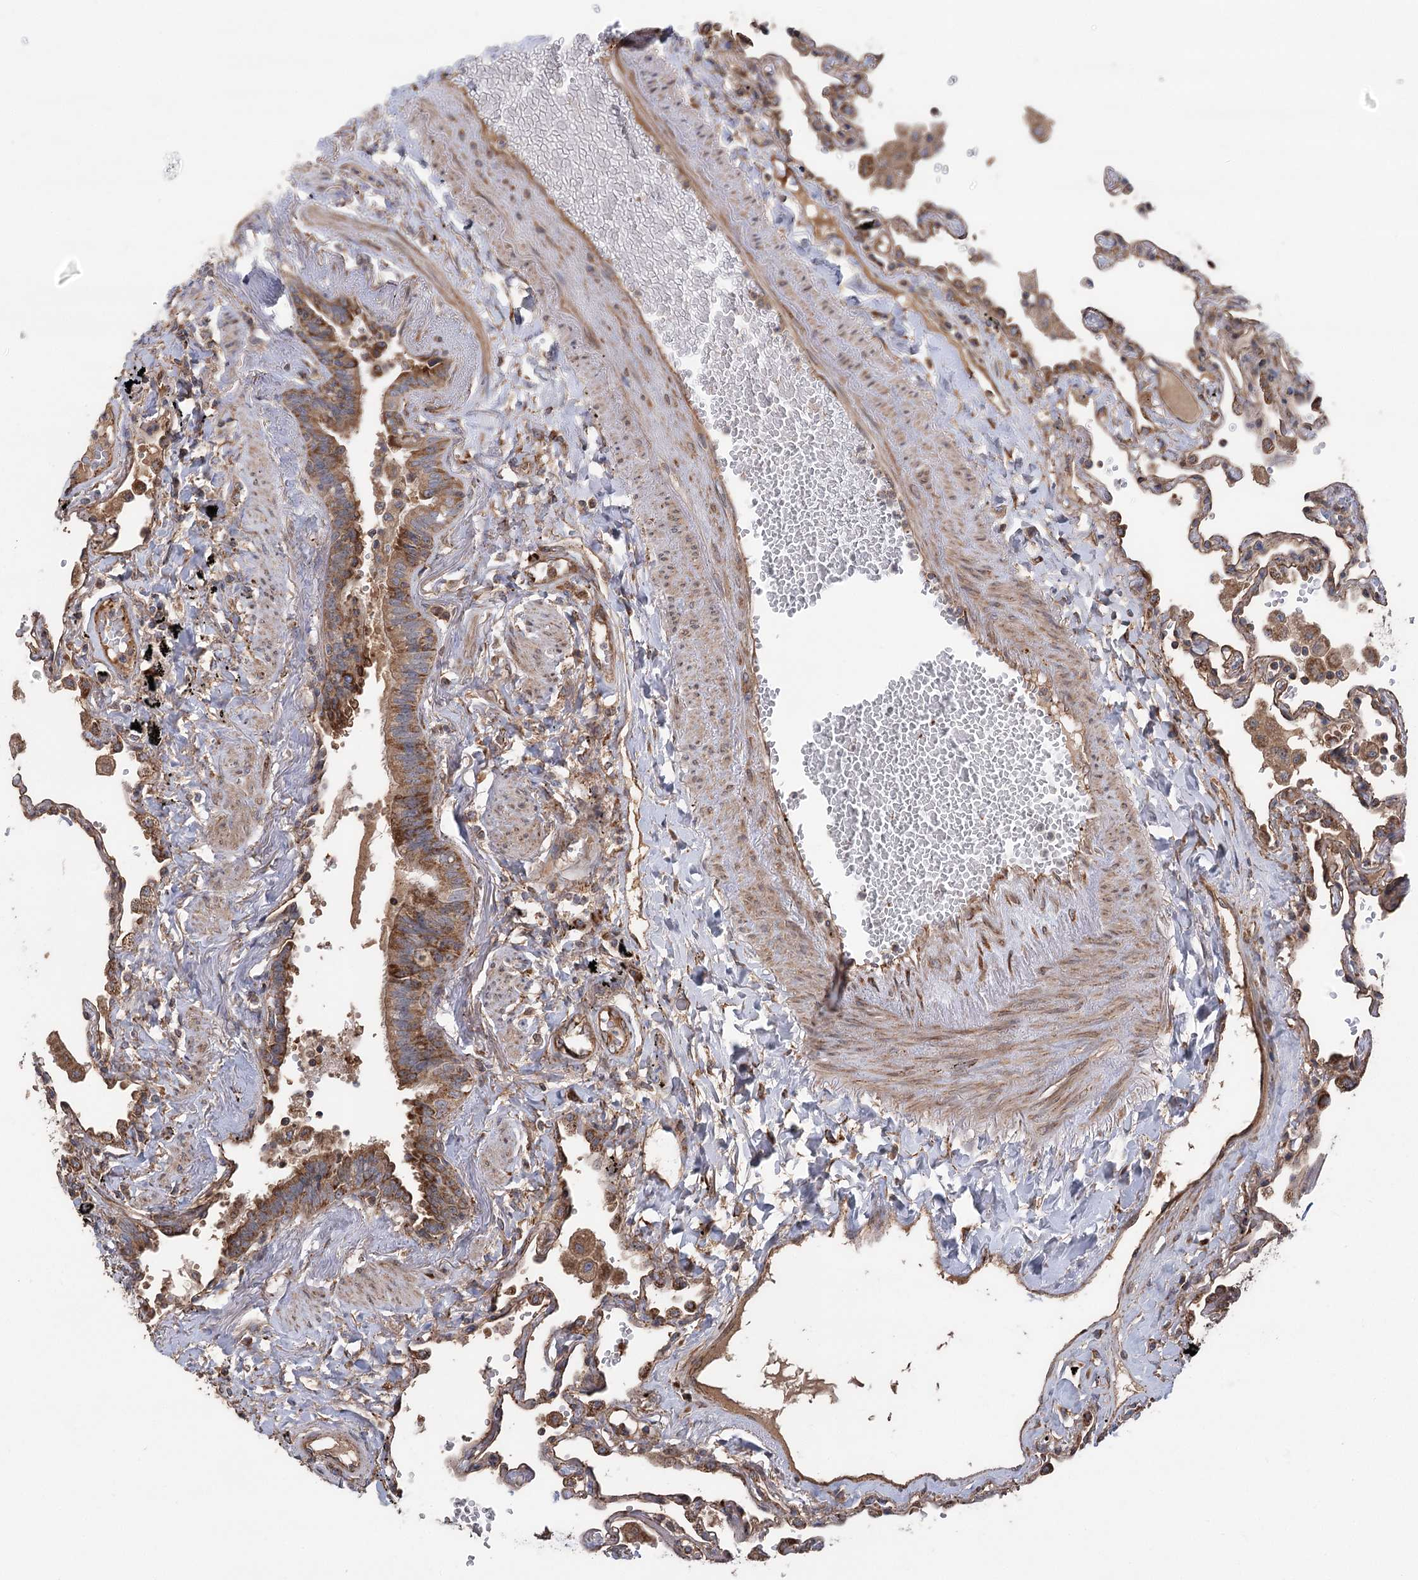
{"staining": {"intensity": "moderate", "quantity": ">75%", "location": "cytoplasmic/membranous"}, "tissue": "lung", "cell_type": "Alveolar cells", "image_type": "normal", "snomed": [{"axis": "morphology", "description": "Normal tissue, NOS"}, {"axis": "topography", "description": "Lung"}], "caption": "Immunohistochemistry (IHC) (DAB) staining of benign lung shows moderate cytoplasmic/membranous protein expression in about >75% of alveolar cells. (Brightfield microscopy of DAB IHC at high magnification).", "gene": "RWDD4", "patient": {"sex": "female", "age": 67}}